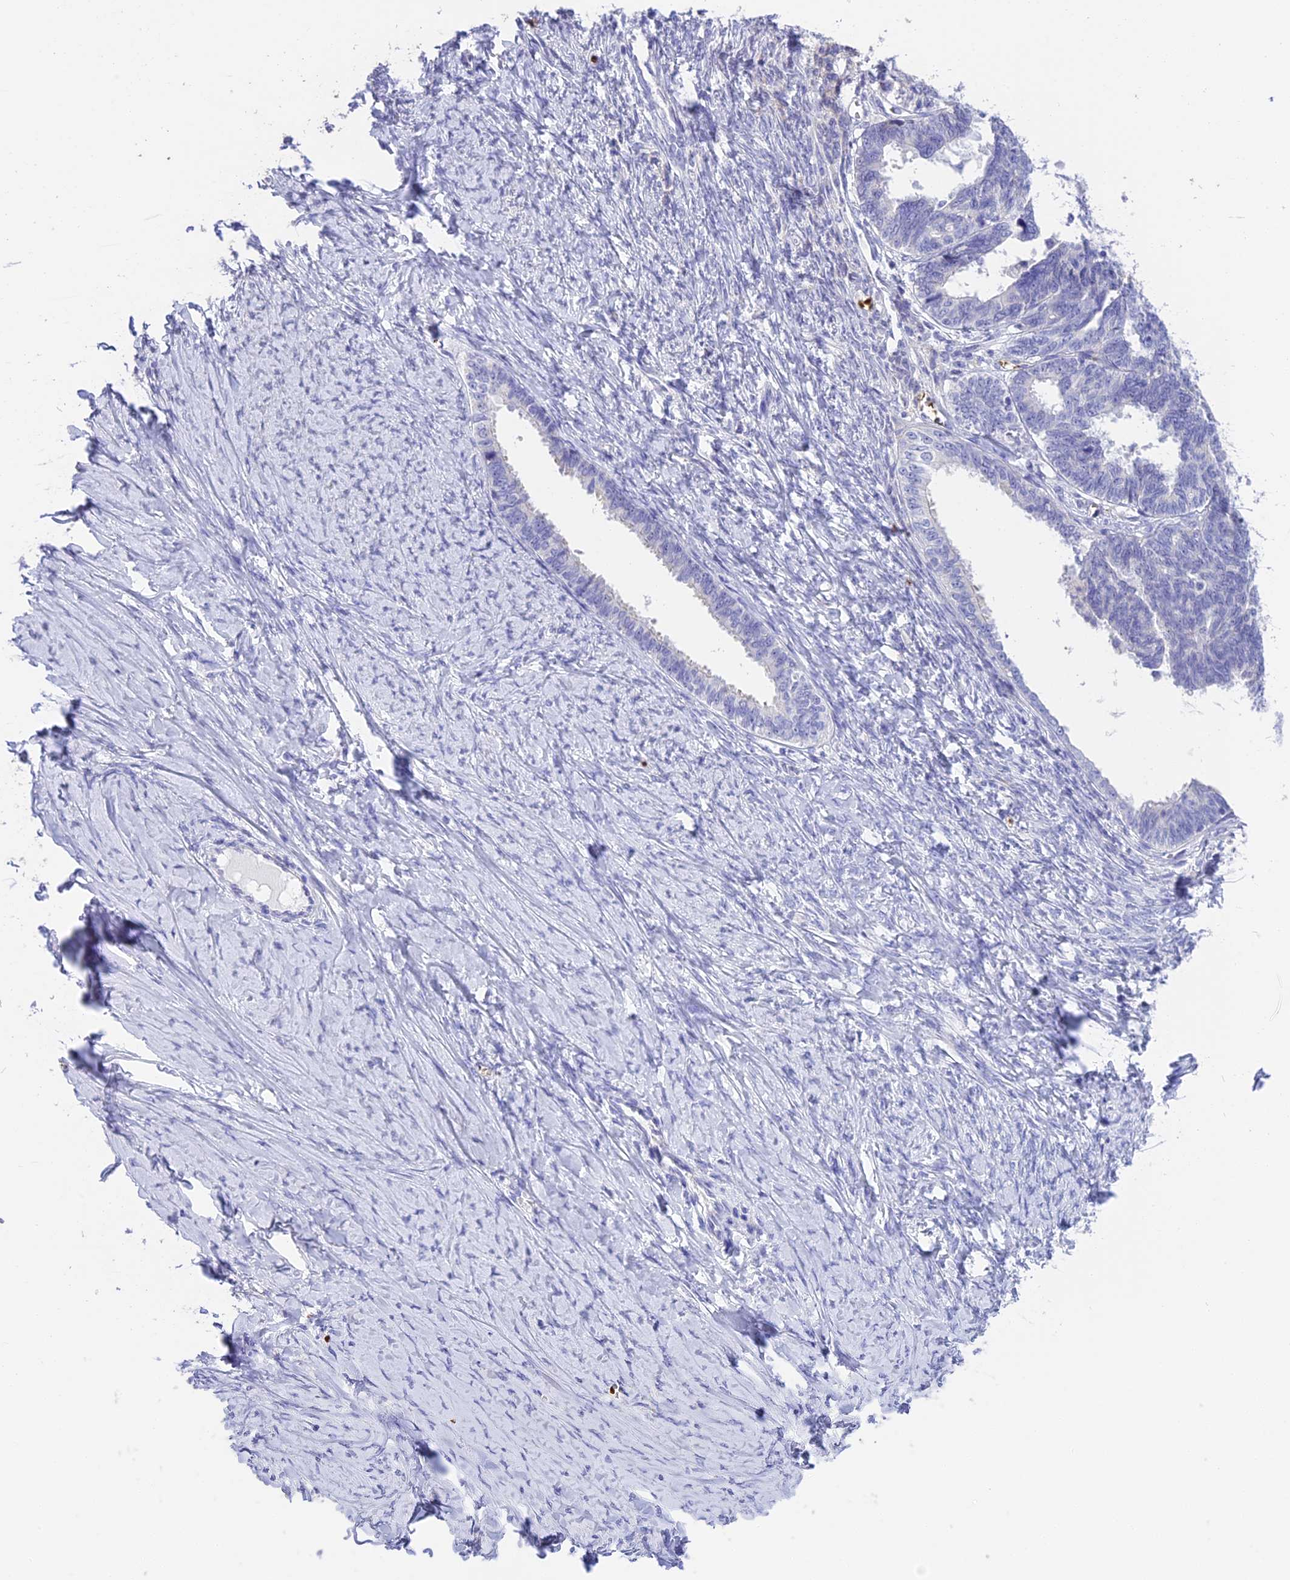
{"staining": {"intensity": "negative", "quantity": "none", "location": "none"}, "tissue": "ovarian cancer", "cell_type": "Tumor cells", "image_type": "cancer", "snomed": [{"axis": "morphology", "description": "Cystadenocarcinoma, serous, NOS"}, {"axis": "topography", "description": "Ovary"}], "caption": "Immunohistochemistry micrograph of serous cystadenocarcinoma (ovarian) stained for a protein (brown), which exhibits no staining in tumor cells. (Immunohistochemistry, brightfield microscopy, high magnification).", "gene": "TNNC2", "patient": {"sex": "female", "age": 79}}